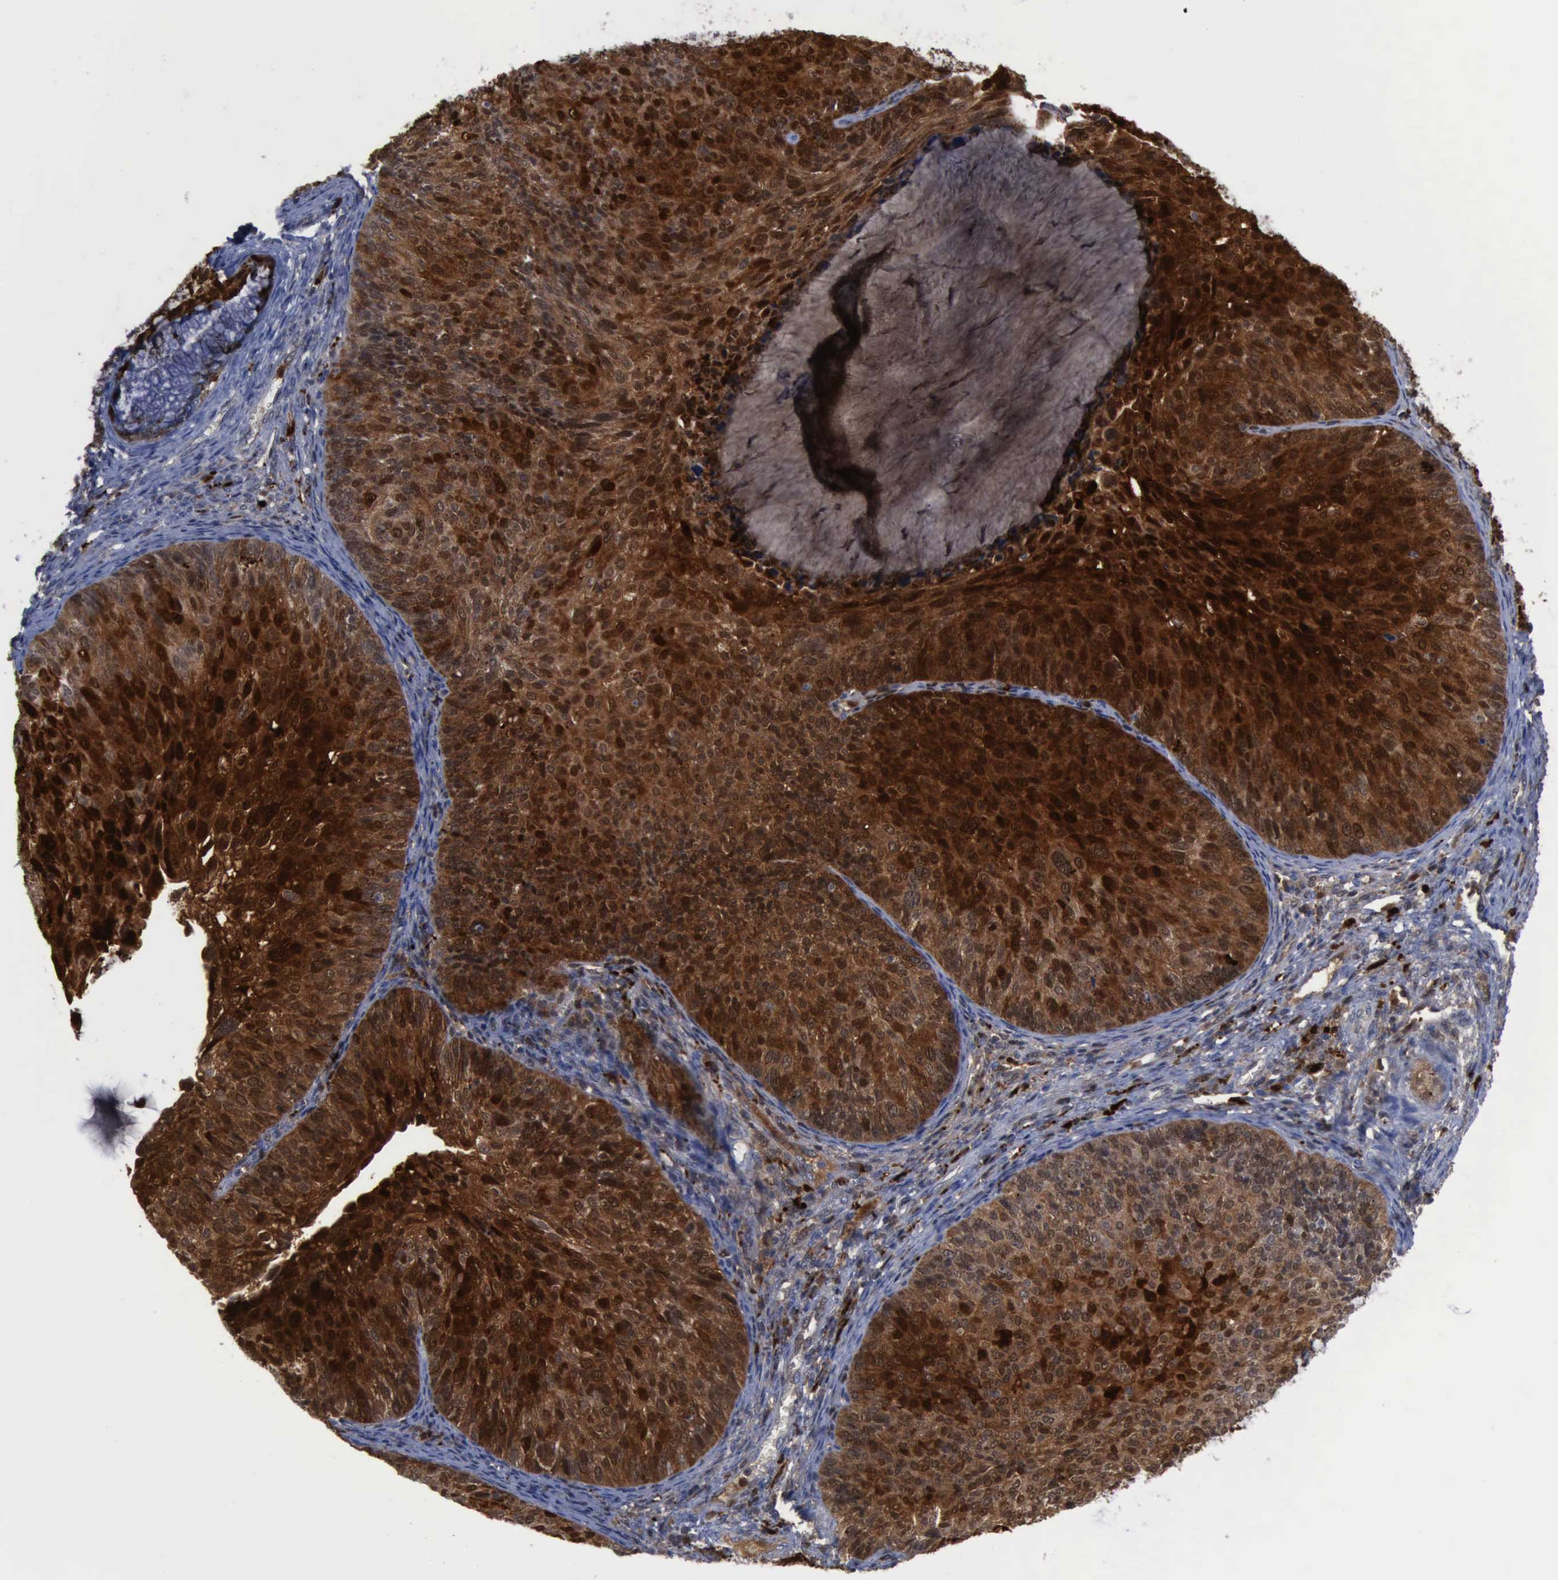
{"staining": {"intensity": "strong", "quantity": ">75%", "location": "cytoplasmic/membranous"}, "tissue": "cervical cancer", "cell_type": "Tumor cells", "image_type": "cancer", "snomed": [{"axis": "morphology", "description": "Squamous cell carcinoma, NOS"}, {"axis": "topography", "description": "Cervix"}], "caption": "Tumor cells reveal strong cytoplasmic/membranous staining in approximately >75% of cells in cervical cancer.", "gene": "CSTA", "patient": {"sex": "female", "age": 36}}